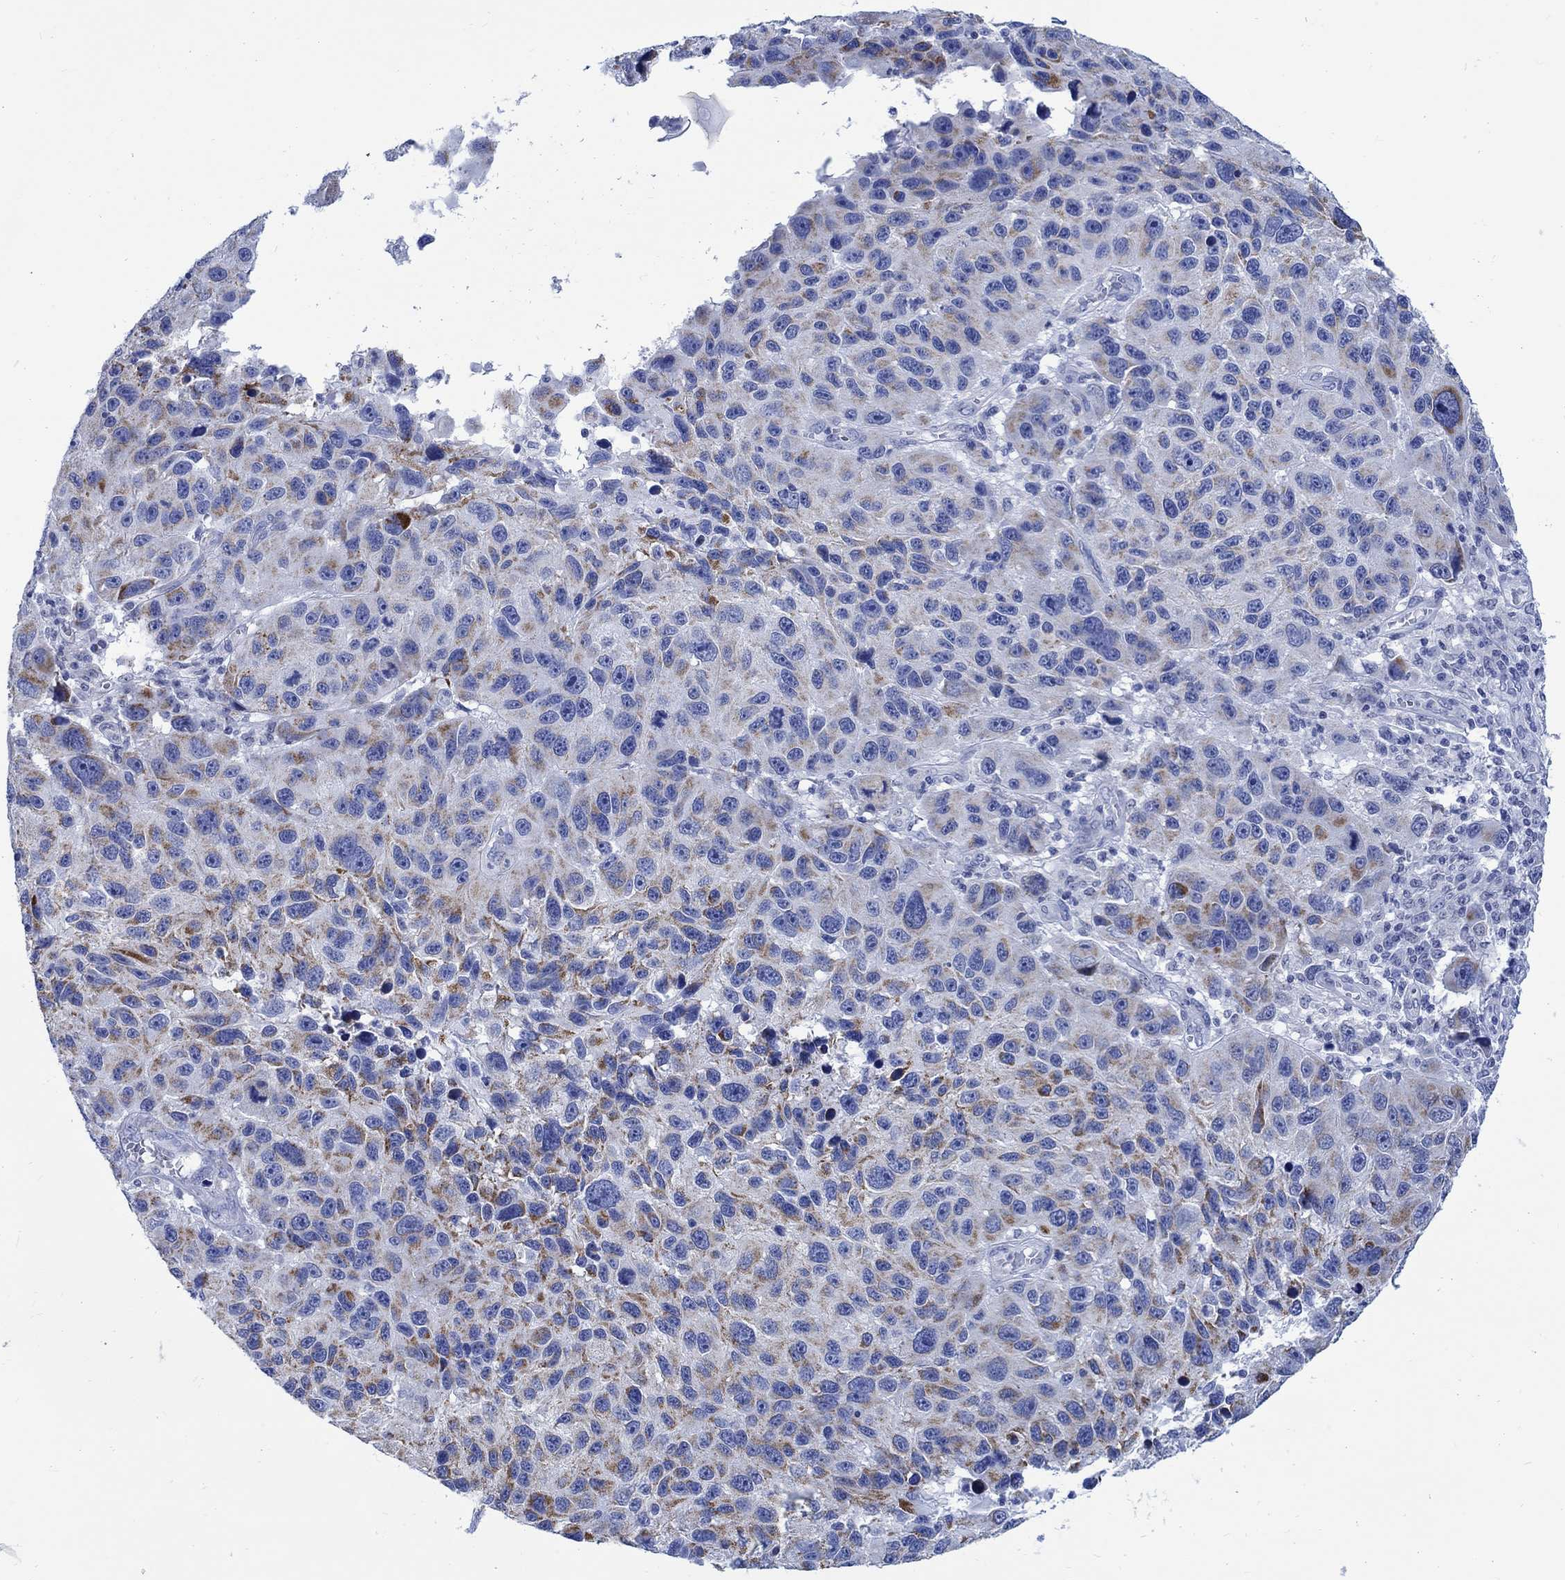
{"staining": {"intensity": "strong", "quantity": "<25%", "location": "cytoplasmic/membranous"}, "tissue": "melanoma", "cell_type": "Tumor cells", "image_type": "cancer", "snomed": [{"axis": "morphology", "description": "Malignant melanoma, NOS"}, {"axis": "topography", "description": "Skin"}], "caption": "Human melanoma stained with a brown dye reveals strong cytoplasmic/membranous positive positivity in about <25% of tumor cells.", "gene": "CPLX2", "patient": {"sex": "male", "age": 53}}